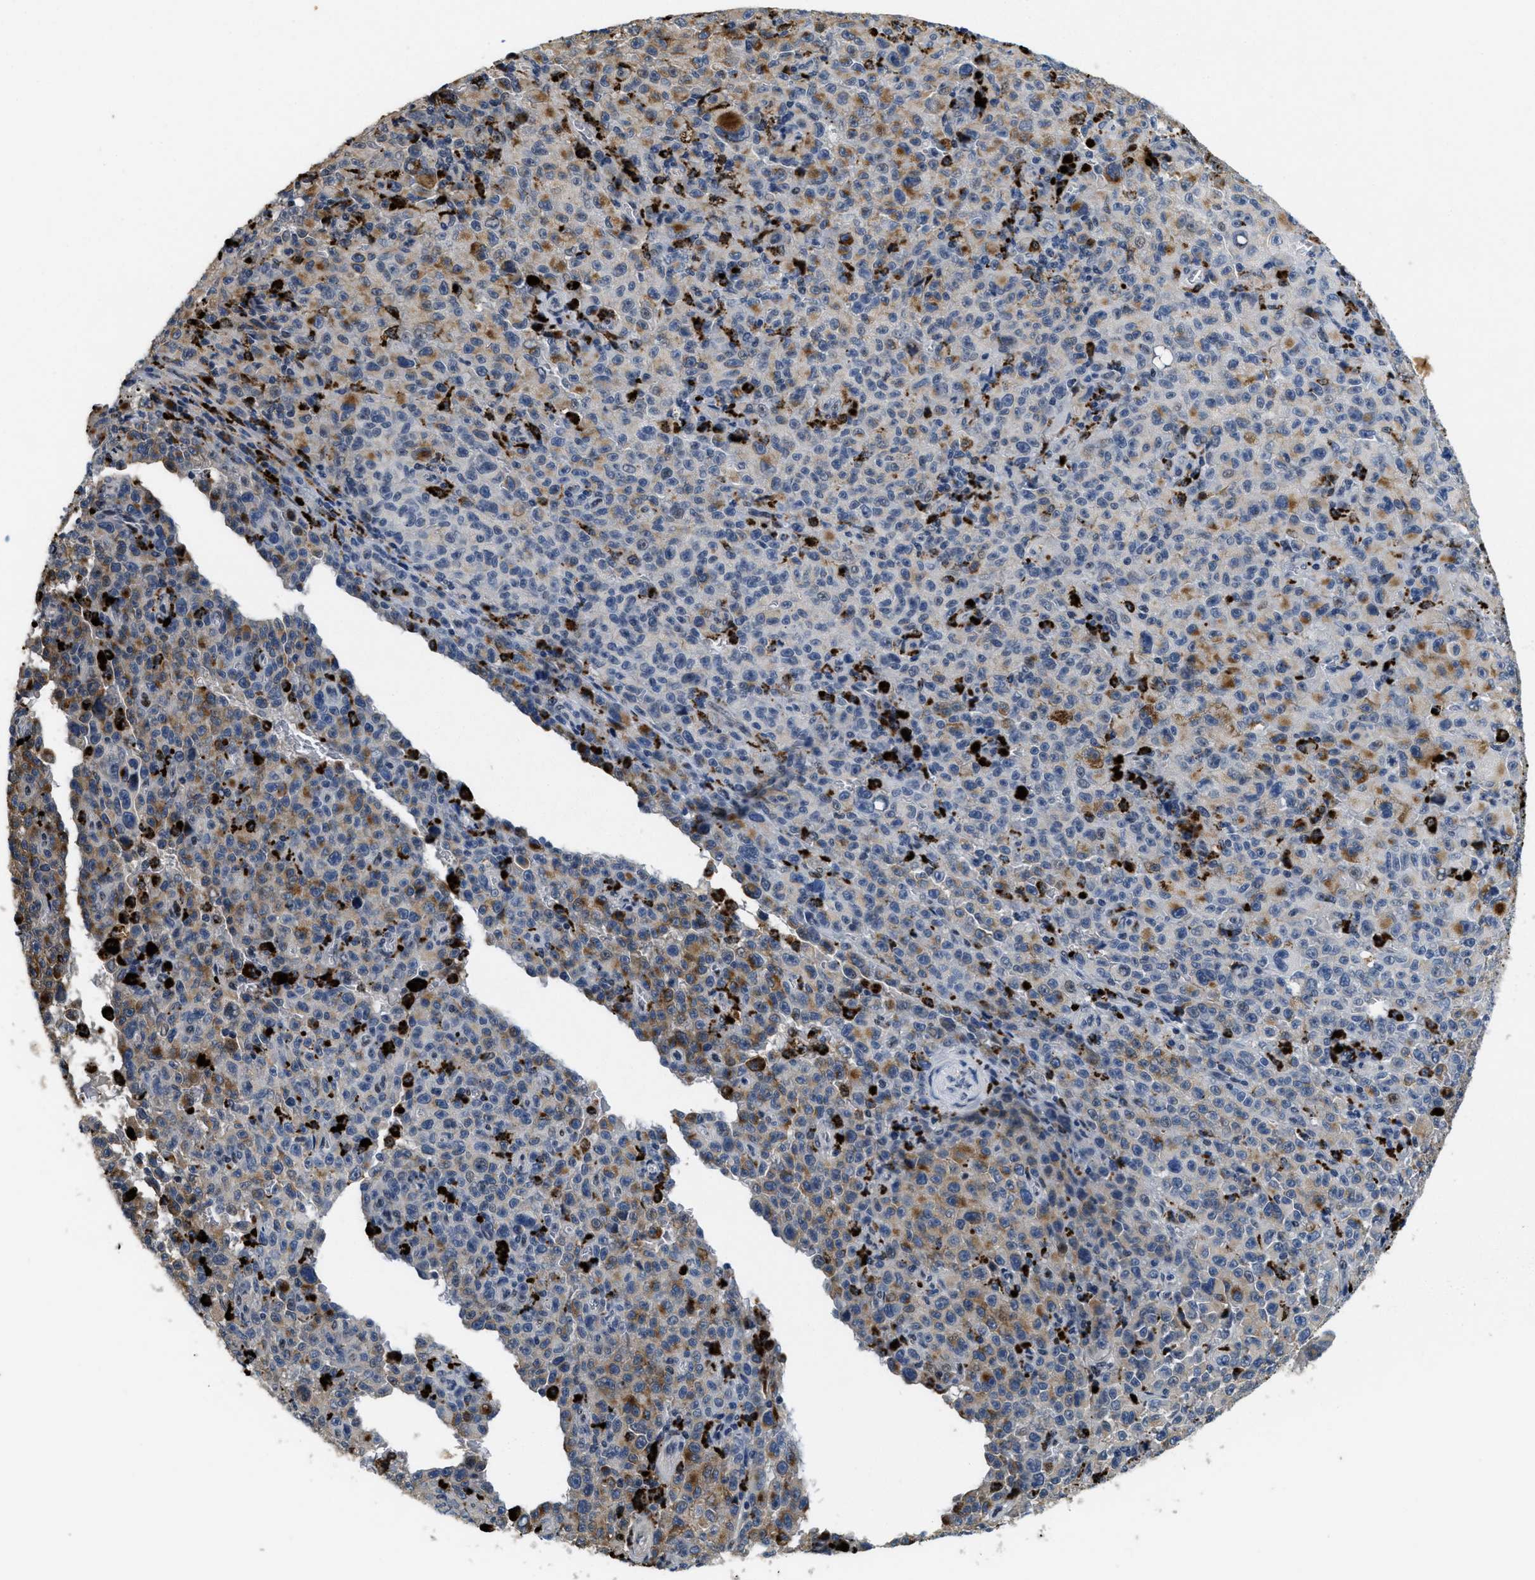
{"staining": {"intensity": "moderate", "quantity": "<25%", "location": "cytoplasmic/membranous"}, "tissue": "melanoma", "cell_type": "Tumor cells", "image_type": "cancer", "snomed": [{"axis": "morphology", "description": "Malignant melanoma, NOS"}, {"axis": "topography", "description": "Skin"}], "caption": "DAB (3,3'-diaminobenzidine) immunohistochemical staining of malignant melanoma demonstrates moderate cytoplasmic/membranous protein staining in approximately <25% of tumor cells. Using DAB (3,3'-diaminobenzidine) (brown) and hematoxylin (blue) stains, captured at high magnification using brightfield microscopy.", "gene": "BMPR2", "patient": {"sex": "female", "age": 82}}